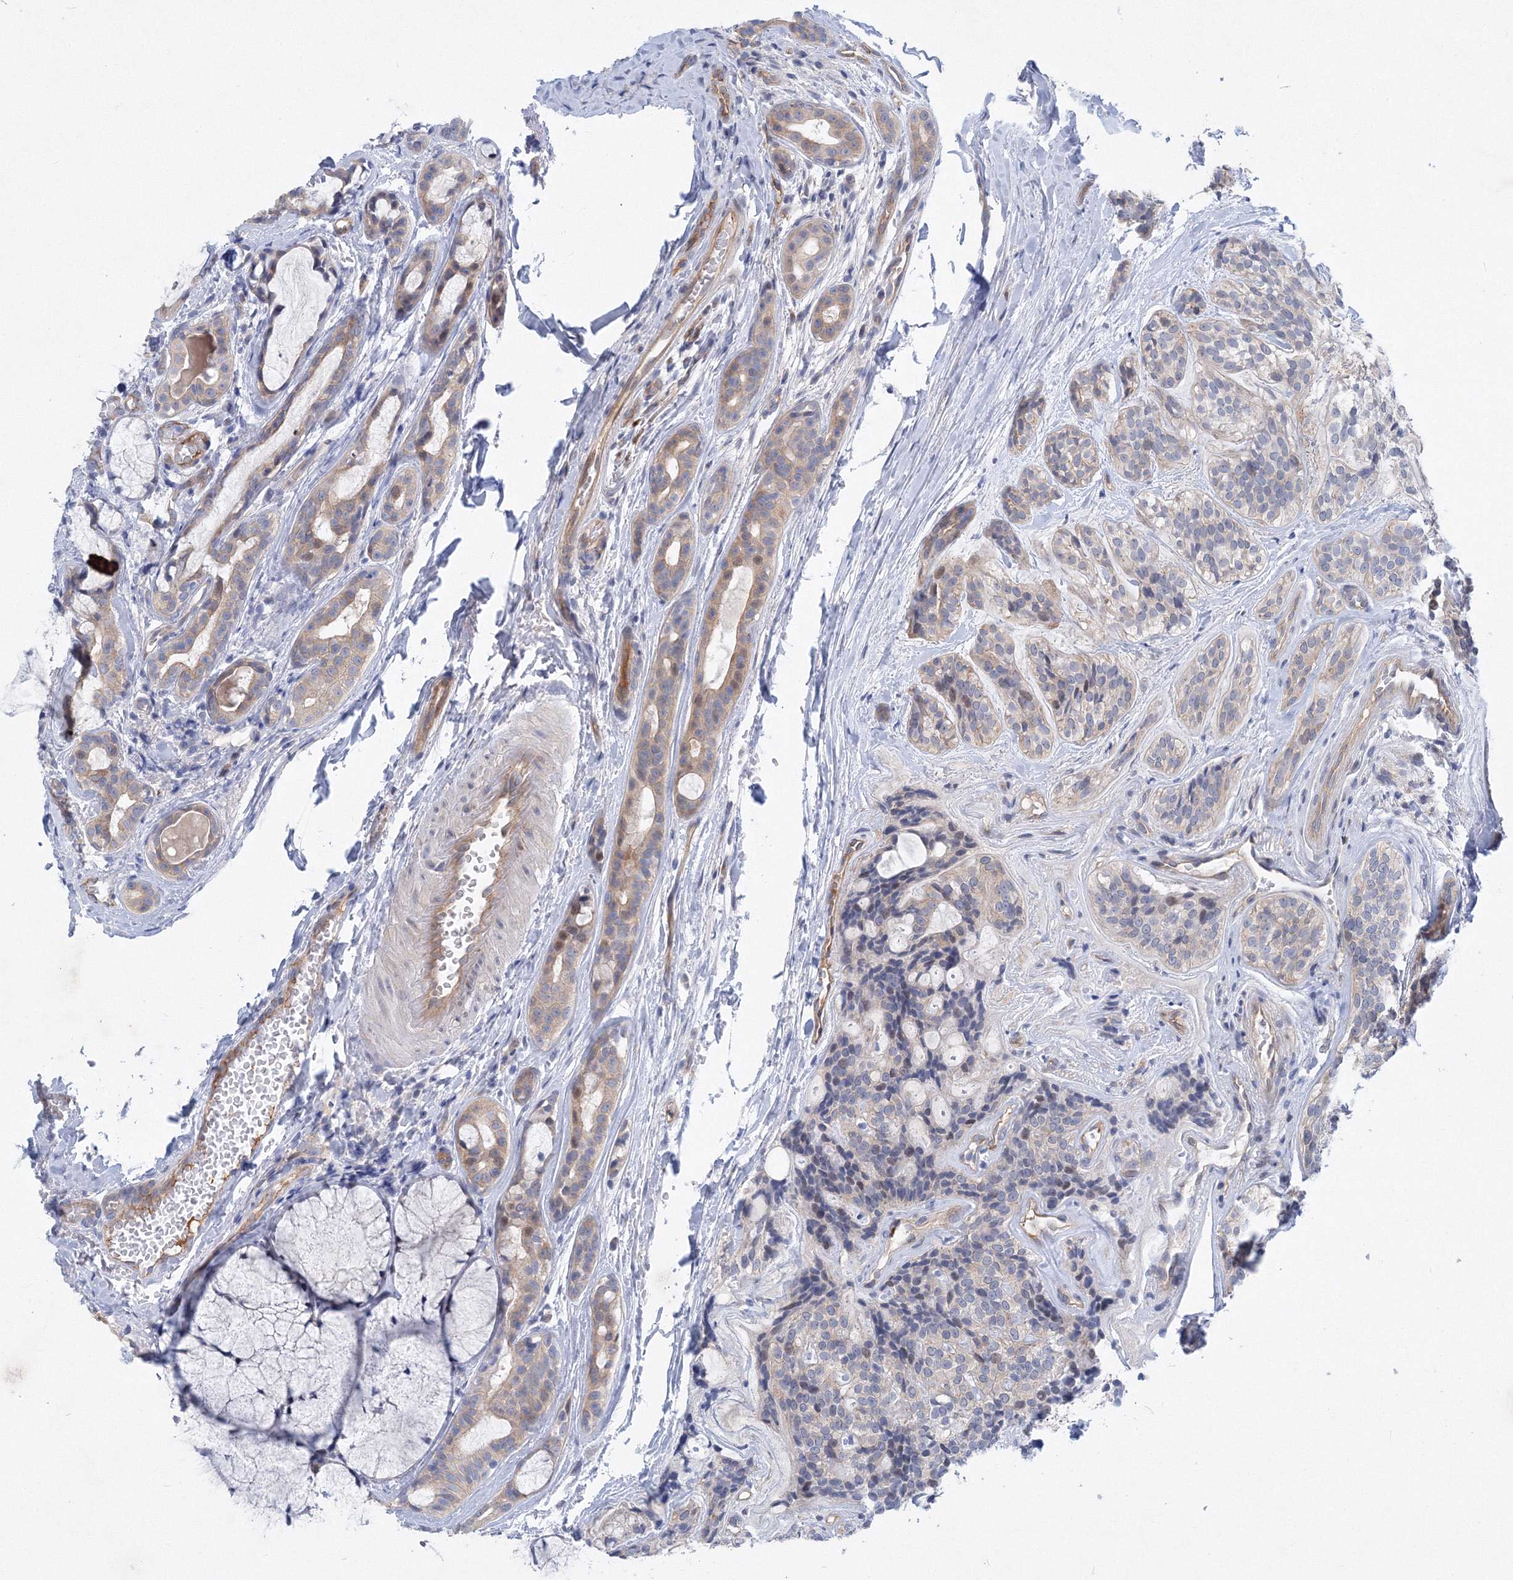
{"staining": {"intensity": "negative", "quantity": "none", "location": "none"}, "tissue": "head and neck cancer", "cell_type": "Tumor cells", "image_type": "cancer", "snomed": [{"axis": "morphology", "description": "Adenocarcinoma, NOS"}, {"axis": "topography", "description": "Head-Neck"}], "caption": "Photomicrograph shows no protein expression in tumor cells of head and neck adenocarcinoma tissue. (Stains: DAB (3,3'-diaminobenzidine) IHC with hematoxylin counter stain, Microscopy: brightfield microscopy at high magnification).", "gene": "TANC1", "patient": {"sex": "male", "age": 66}}